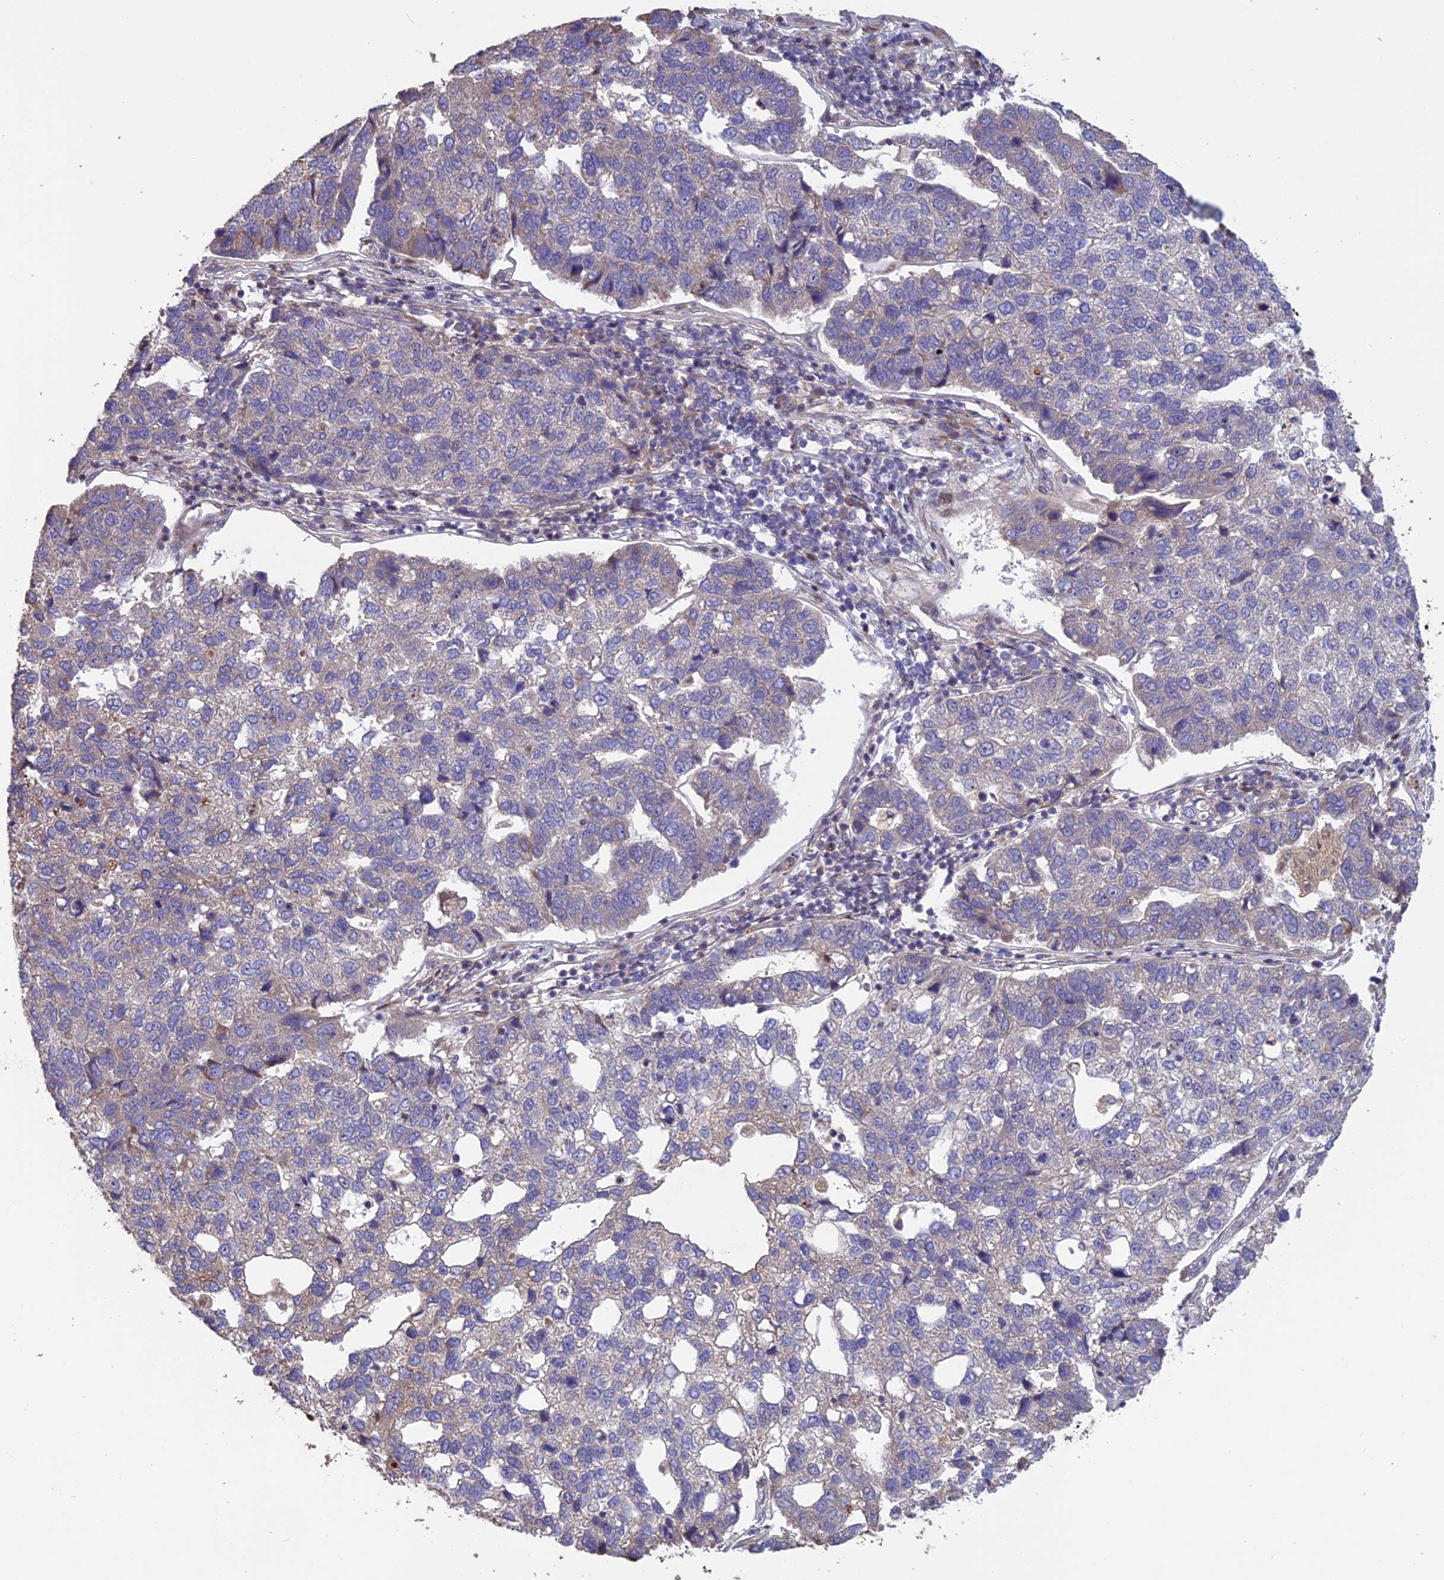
{"staining": {"intensity": "negative", "quantity": "none", "location": "none"}, "tissue": "pancreatic cancer", "cell_type": "Tumor cells", "image_type": "cancer", "snomed": [{"axis": "morphology", "description": "Adenocarcinoma, NOS"}, {"axis": "topography", "description": "Pancreas"}], "caption": "Immunohistochemistry of human pancreatic cancer (adenocarcinoma) exhibits no staining in tumor cells.", "gene": "SPG21", "patient": {"sex": "female", "age": 61}}